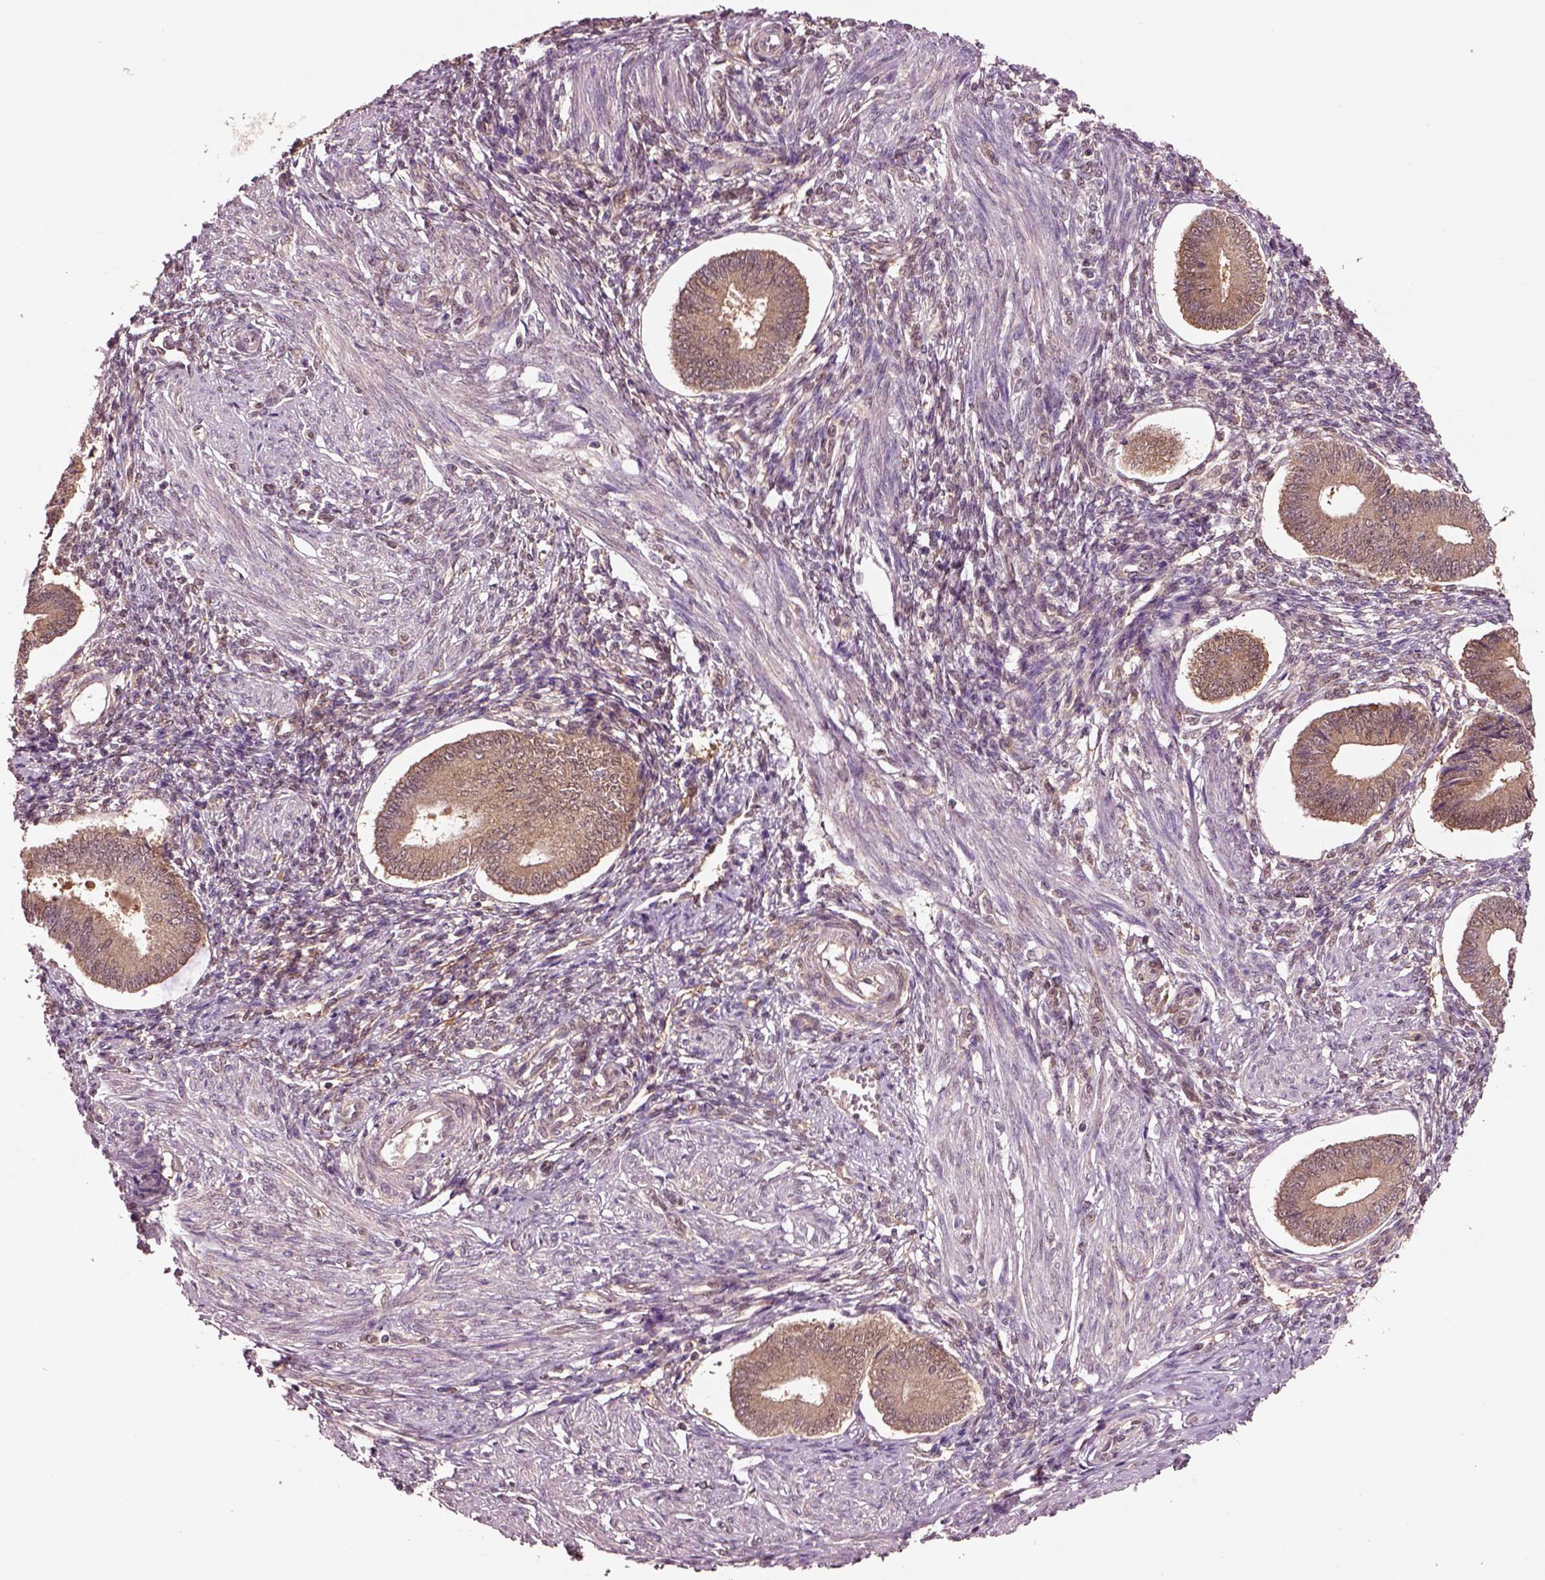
{"staining": {"intensity": "weak", "quantity": ">75%", "location": "cytoplasmic/membranous"}, "tissue": "endometrium", "cell_type": "Cells in endometrial stroma", "image_type": "normal", "snomed": [{"axis": "morphology", "description": "Normal tissue, NOS"}, {"axis": "topography", "description": "Endometrium"}], "caption": "Cells in endometrial stroma display low levels of weak cytoplasmic/membranous expression in approximately >75% of cells in unremarkable endometrium.", "gene": "MDP1", "patient": {"sex": "female", "age": 42}}